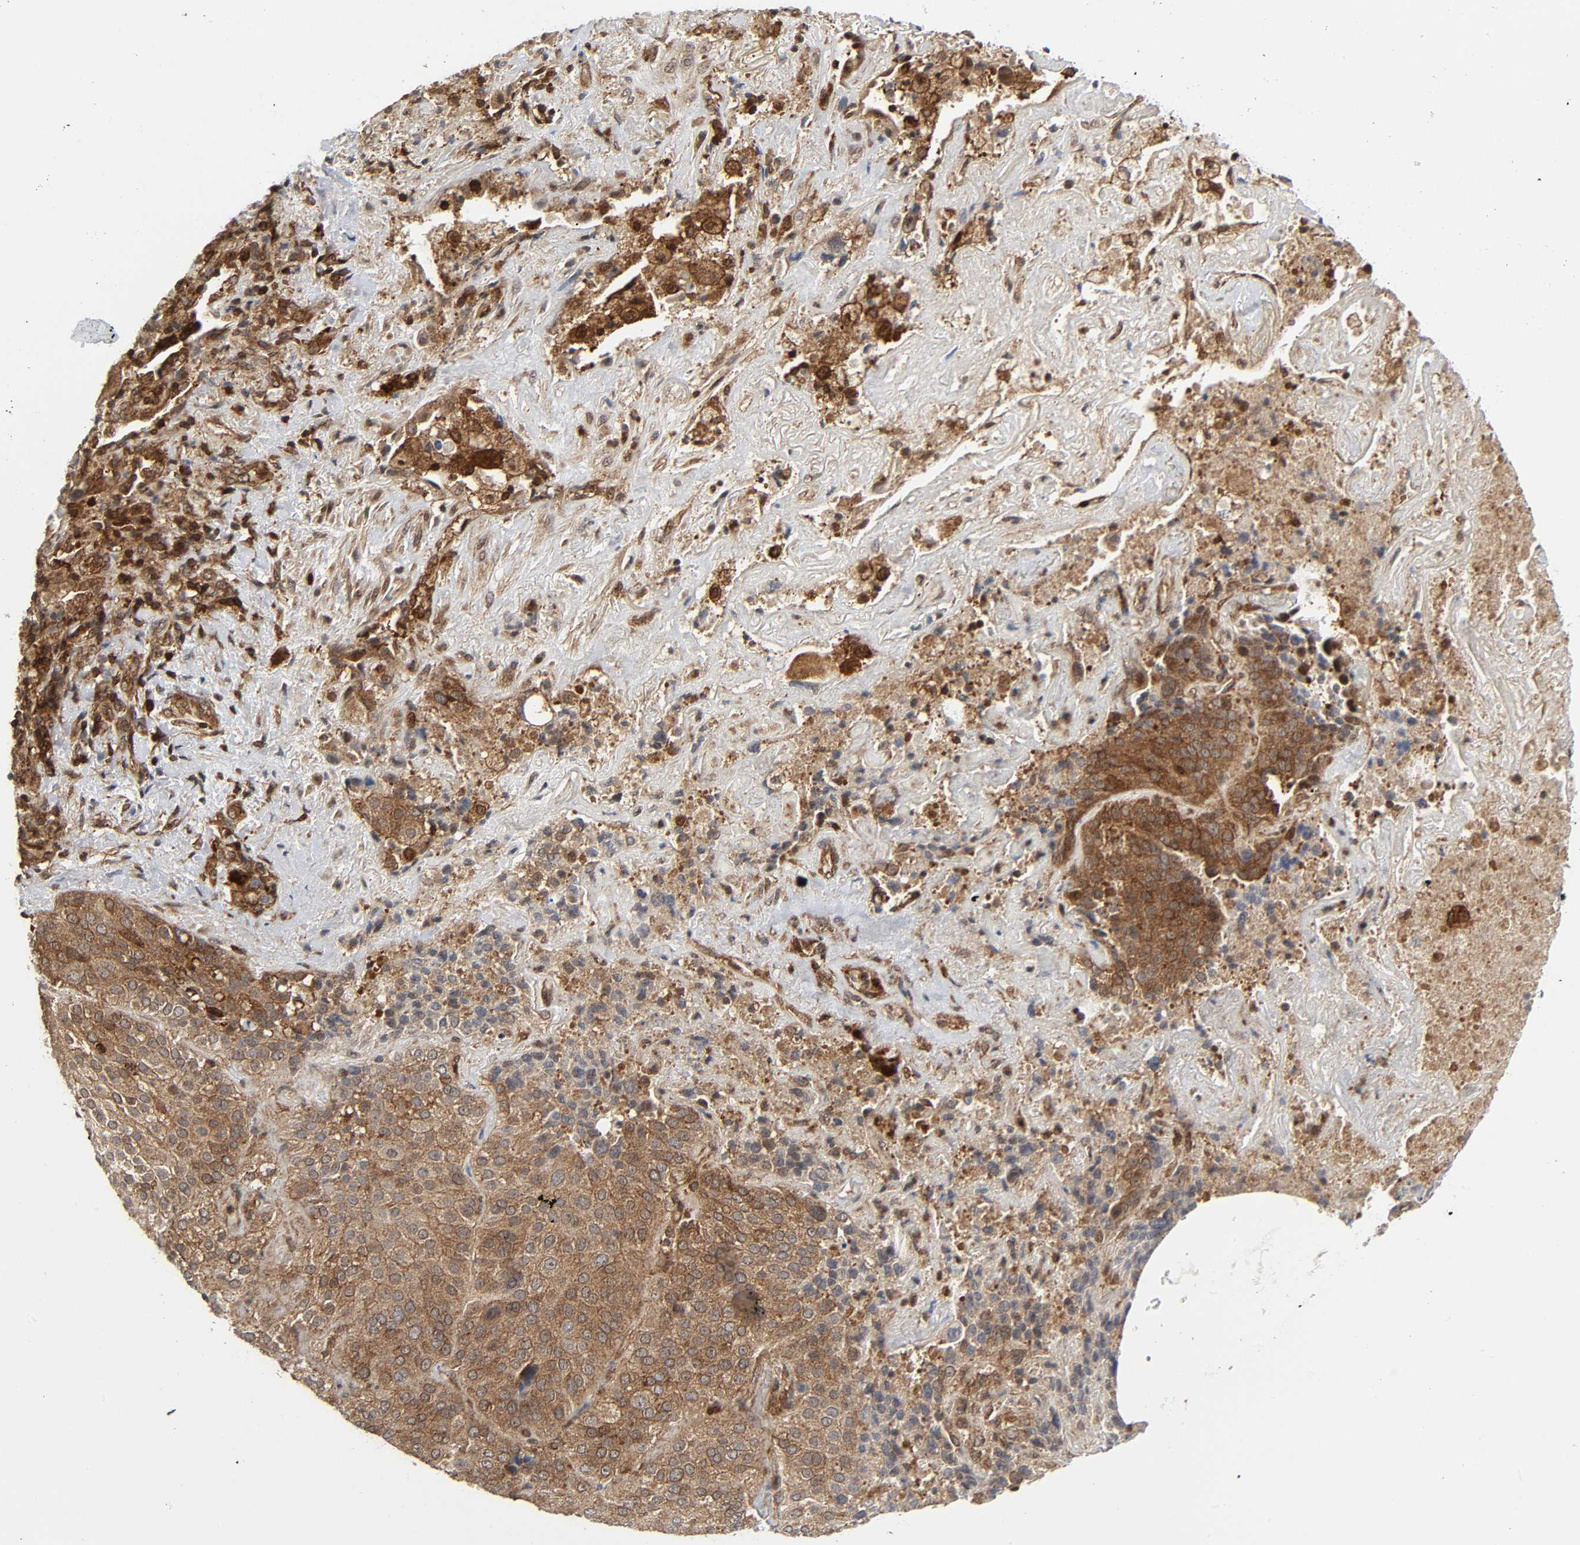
{"staining": {"intensity": "moderate", "quantity": ">75%", "location": "cytoplasmic/membranous"}, "tissue": "lung cancer", "cell_type": "Tumor cells", "image_type": "cancer", "snomed": [{"axis": "morphology", "description": "Squamous cell carcinoma, NOS"}, {"axis": "topography", "description": "Lung"}], "caption": "A brown stain labels moderate cytoplasmic/membranous positivity of a protein in lung cancer tumor cells. The staining is performed using DAB brown chromogen to label protein expression. The nuclei are counter-stained blue using hematoxylin.", "gene": "MAPK1", "patient": {"sex": "male", "age": 54}}